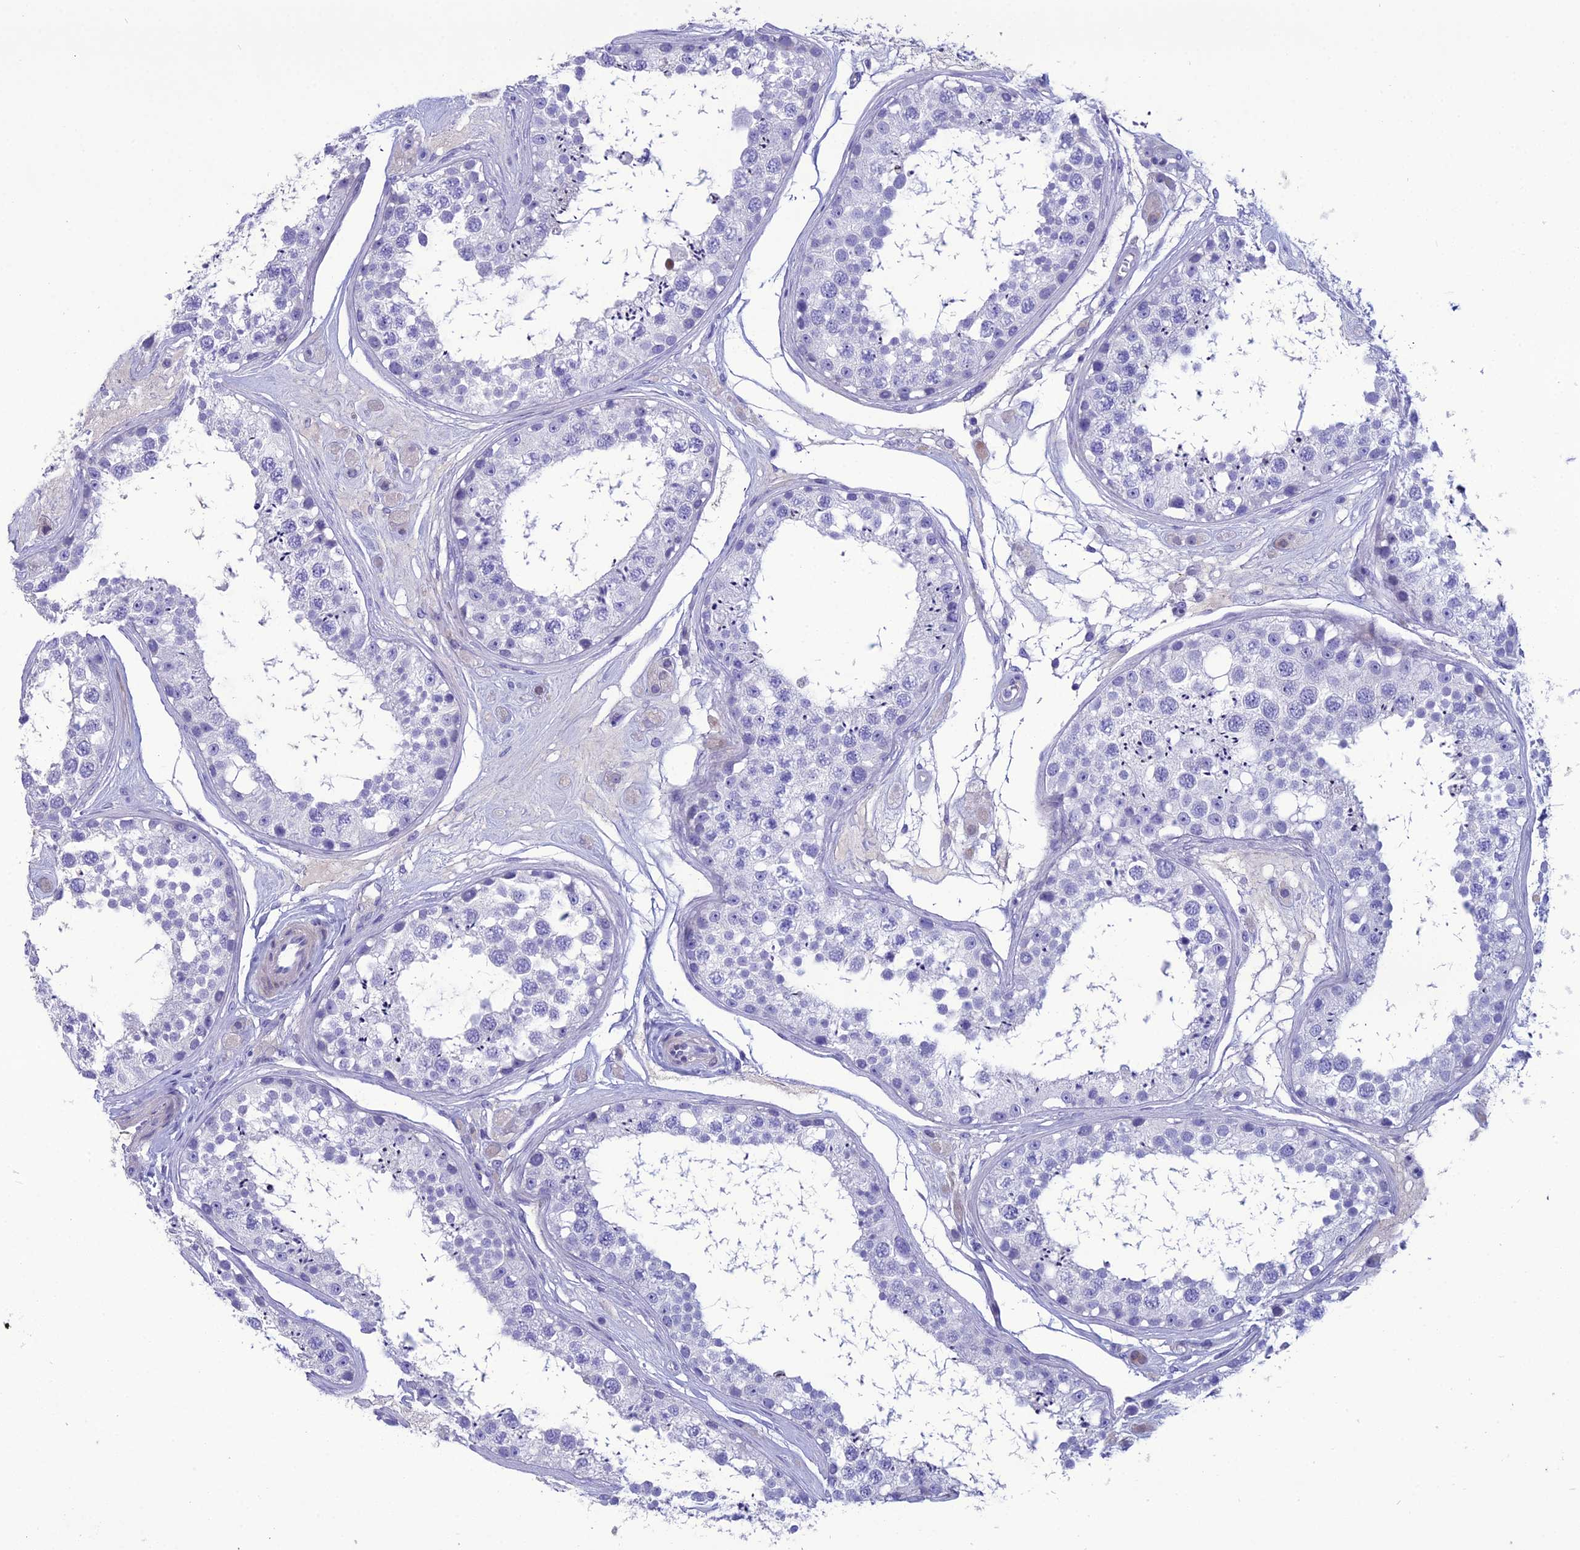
{"staining": {"intensity": "negative", "quantity": "none", "location": "none"}, "tissue": "testis", "cell_type": "Cells in seminiferous ducts", "image_type": "normal", "snomed": [{"axis": "morphology", "description": "Normal tissue, NOS"}, {"axis": "topography", "description": "Testis"}], "caption": "This is an IHC photomicrograph of benign testis. There is no staining in cells in seminiferous ducts.", "gene": "OR56B1", "patient": {"sex": "male", "age": 25}}